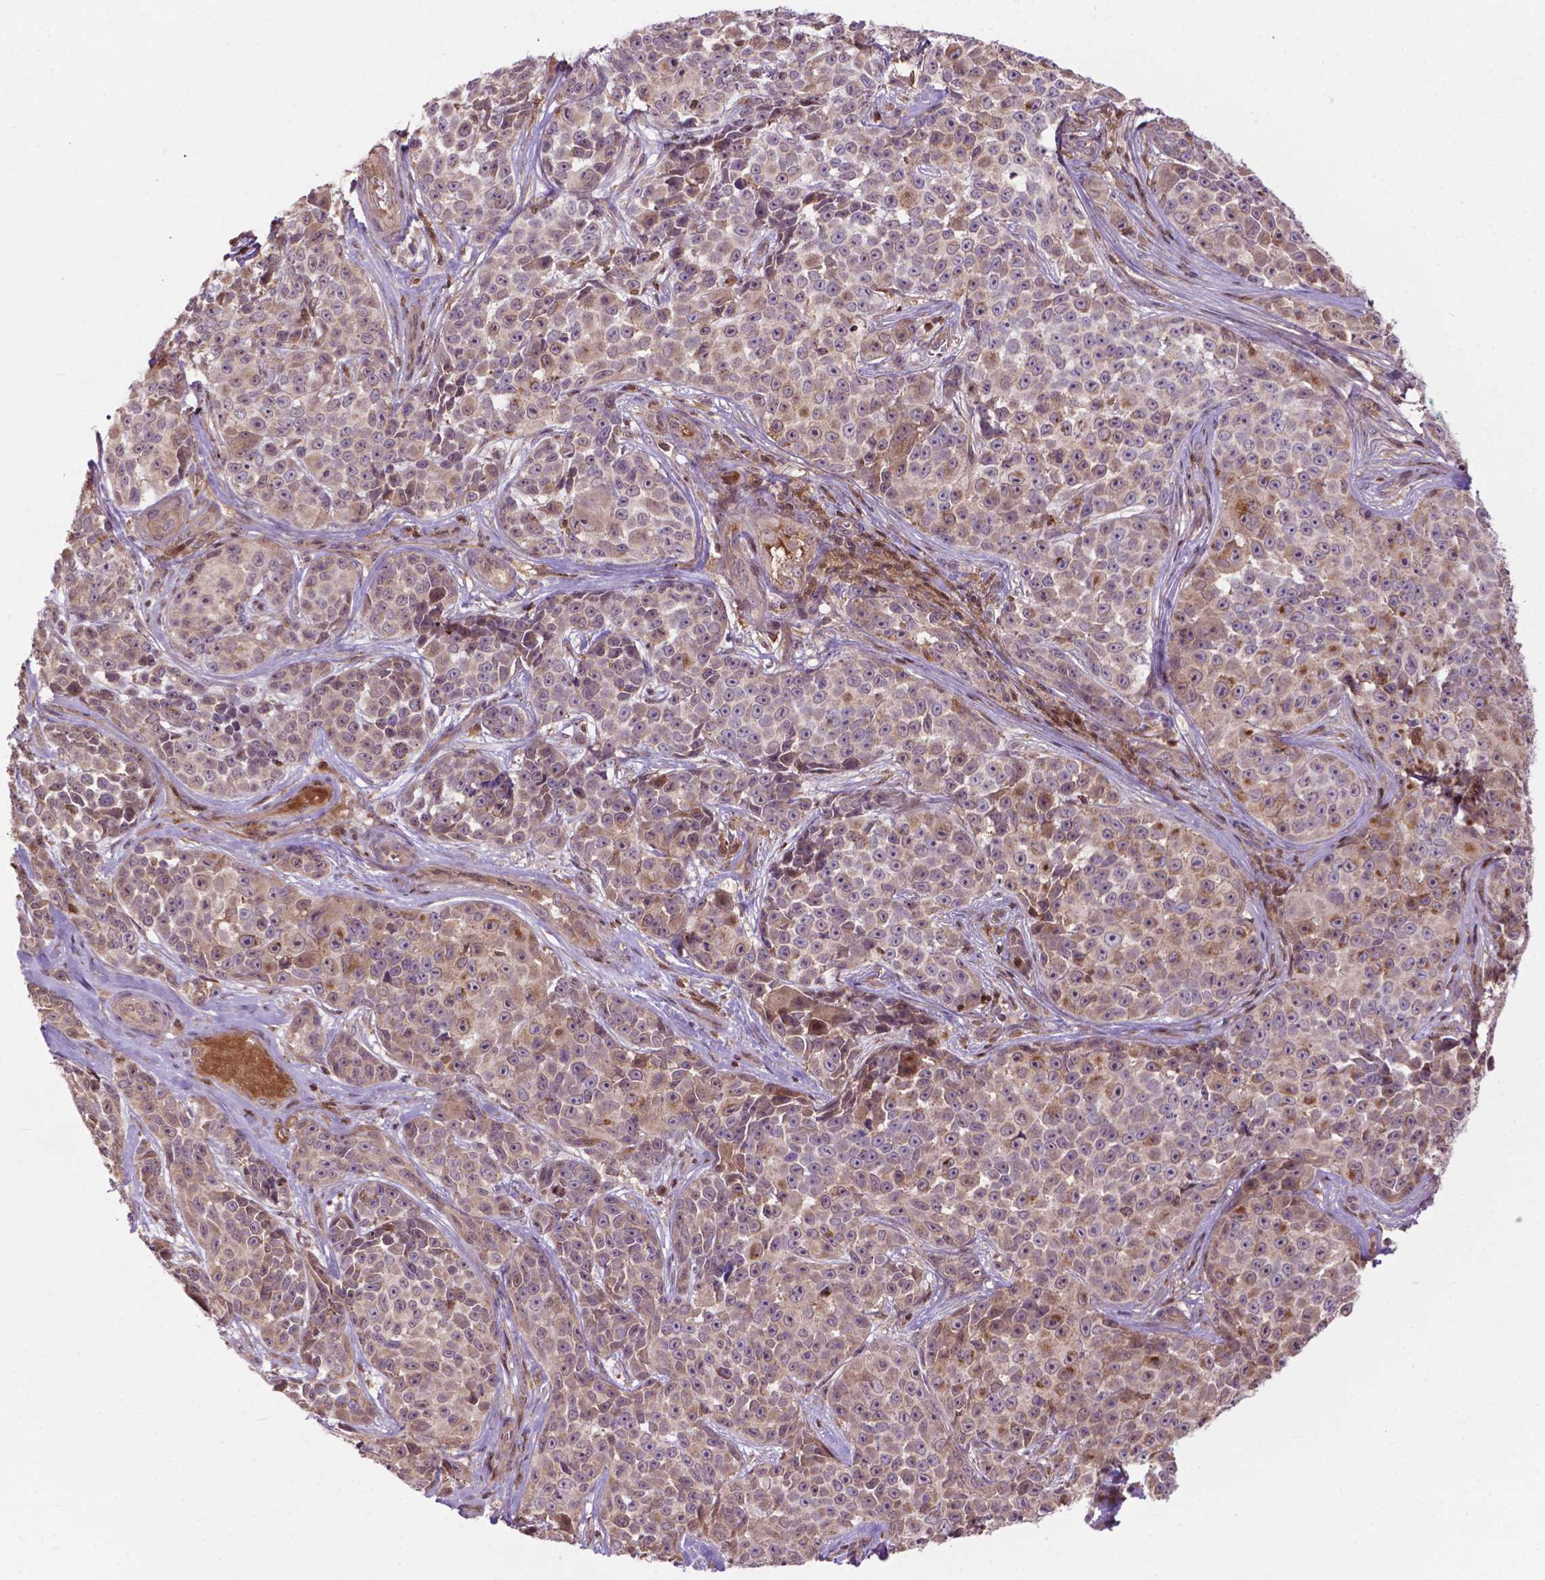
{"staining": {"intensity": "moderate", "quantity": ">75%", "location": "cytoplasmic/membranous"}, "tissue": "melanoma", "cell_type": "Tumor cells", "image_type": "cancer", "snomed": [{"axis": "morphology", "description": "Malignant melanoma, NOS"}, {"axis": "topography", "description": "Skin"}], "caption": "This is a micrograph of IHC staining of melanoma, which shows moderate staining in the cytoplasmic/membranous of tumor cells.", "gene": "CHMP4A", "patient": {"sex": "female", "age": 88}}